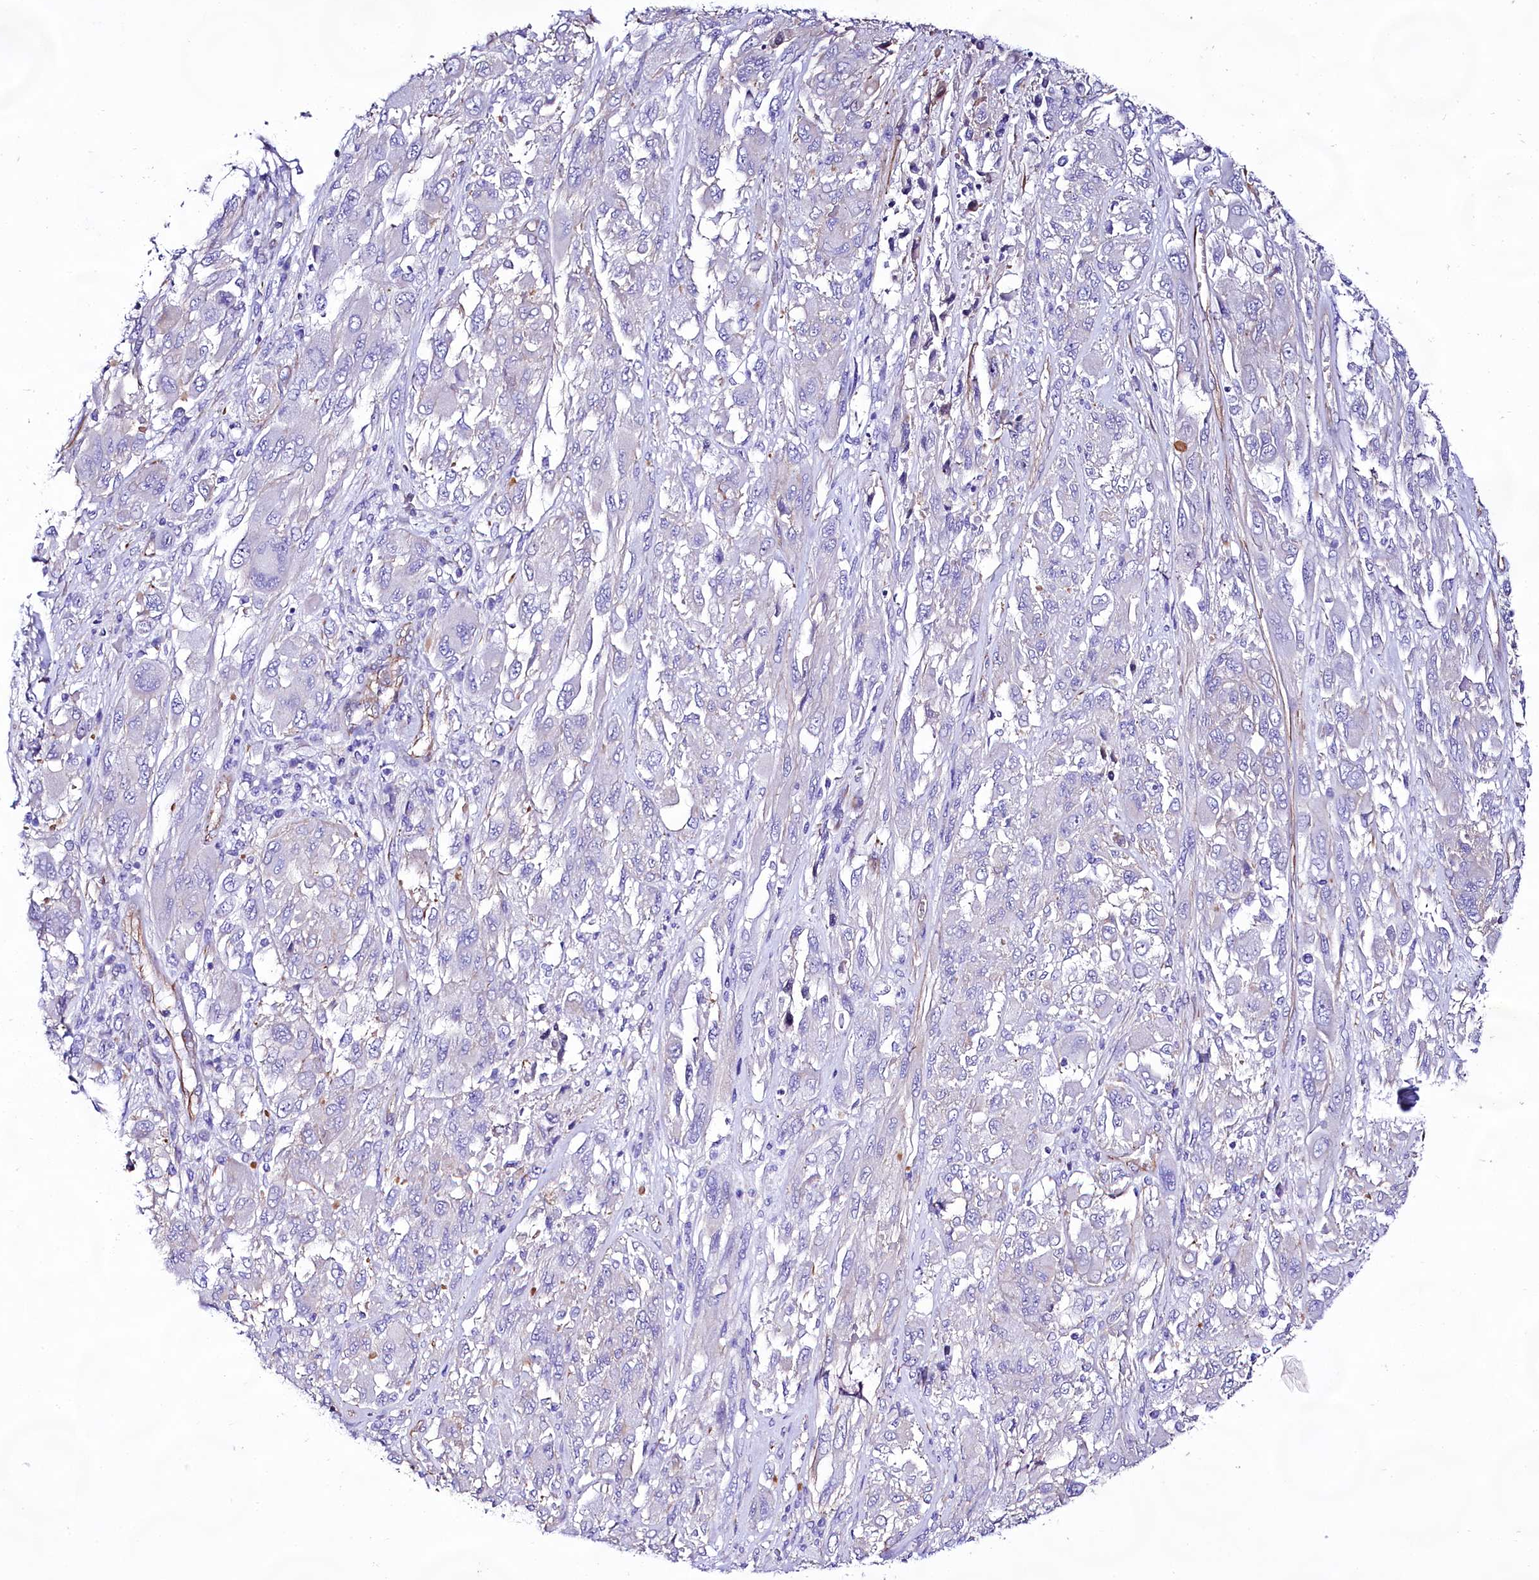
{"staining": {"intensity": "negative", "quantity": "none", "location": "none"}, "tissue": "melanoma", "cell_type": "Tumor cells", "image_type": "cancer", "snomed": [{"axis": "morphology", "description": "Malignant melanoma, NOS"}, {"axis": "topography", "description": "Skin"}], "caption": "DAB (3,3'-diaminobenzidine) immunohistochemical staining of malignant melanoma shows no significant positivity in tumor cells. The staining was performed using DAB (3,3'-diaminobenzidine) to visualize the protein expression in brown, while the nuclei were stained in blue with hematoxylin (Magnification: 20x).", "gene": "CD99", "patient": {"sex": "female", "age": 91}}